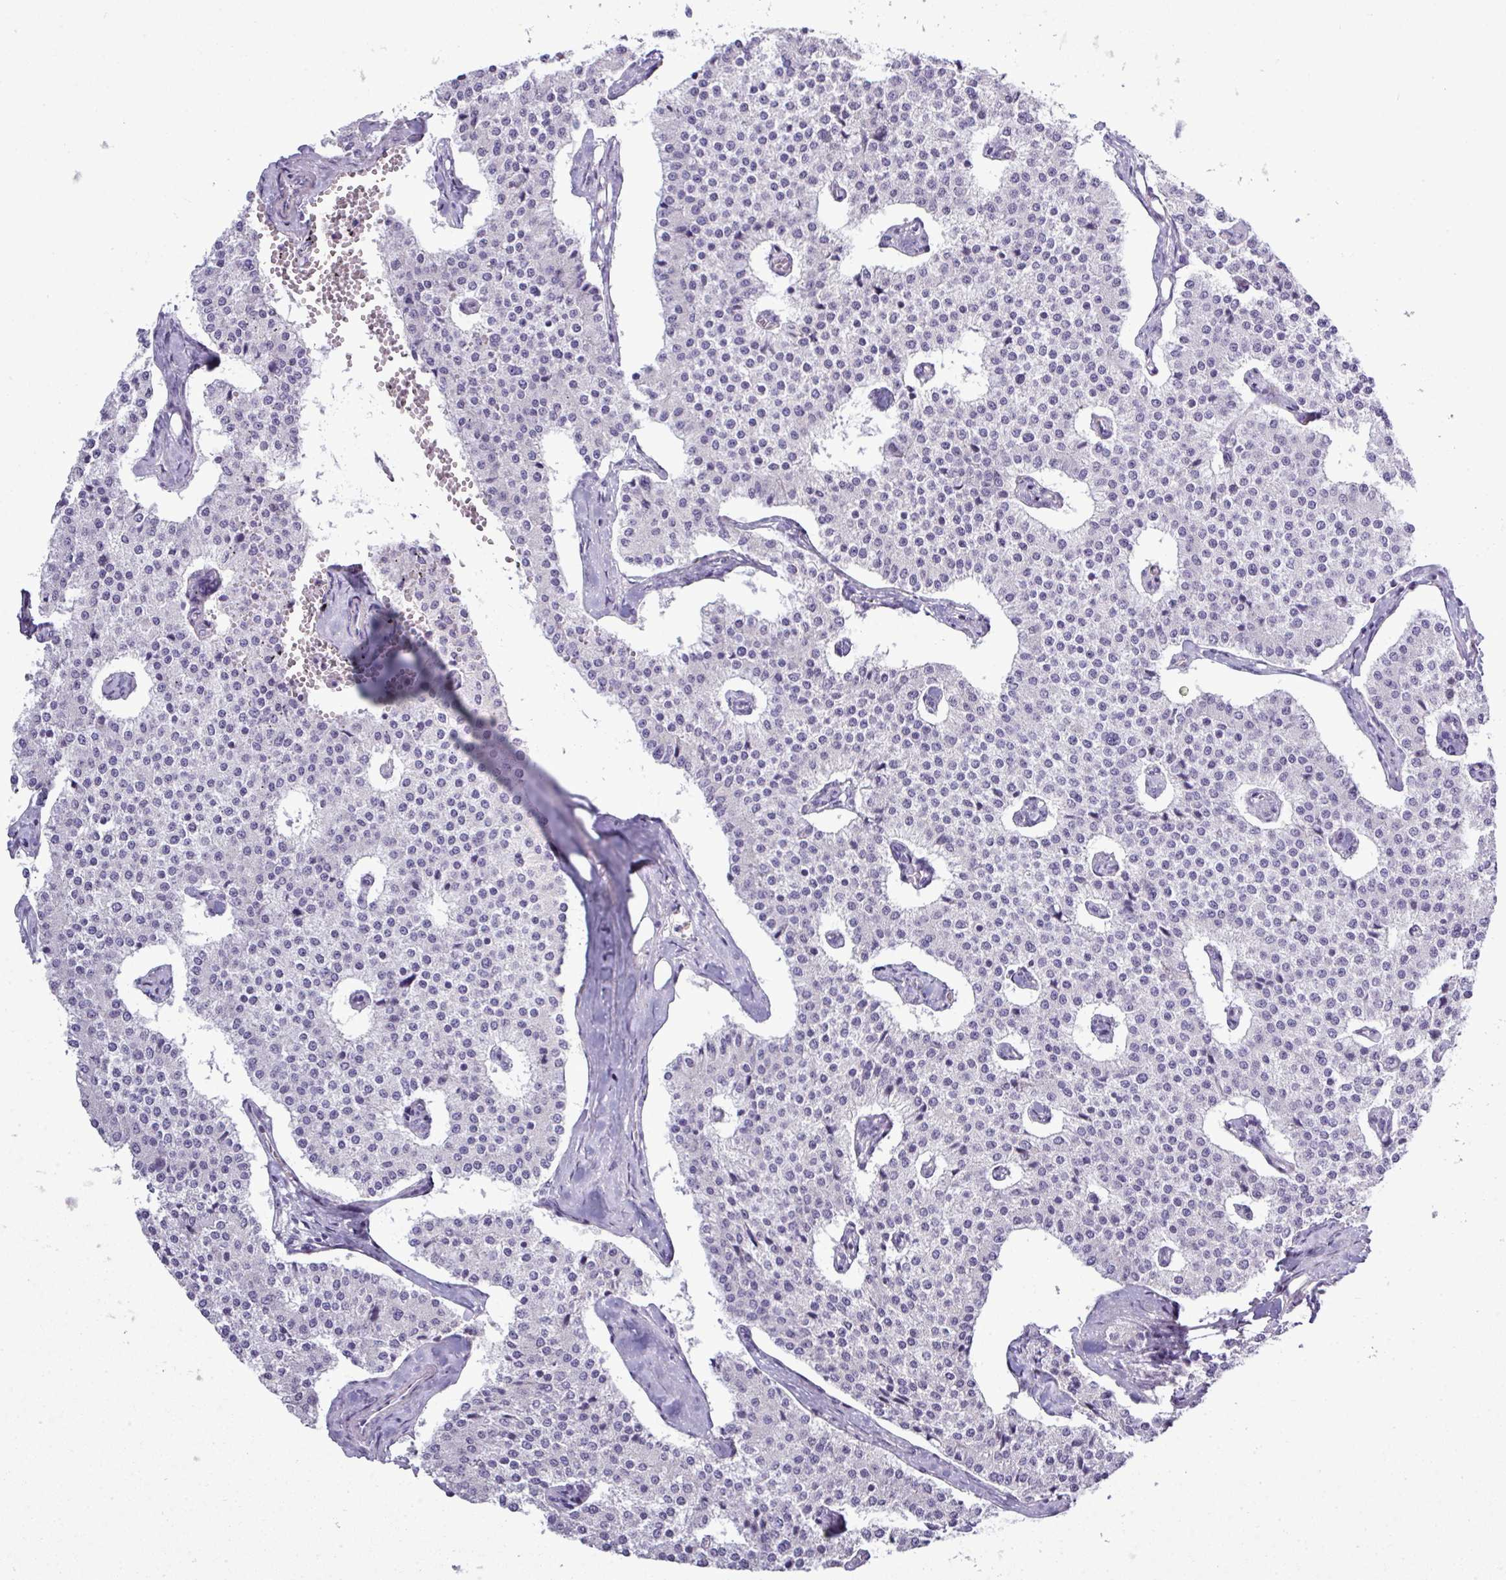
{"staining": {"intensity": "negative", "quantity": "none", "location": "none"}, "tissue": "carcinoid", "cell_type": "Tumor cells", "image_type": "cancer", "snomed": [{"axis": "morphology", "description": "Carcinoid, malignant, NOS"}, {"axis": "topography", "description": "Colon"}], "caption": "IHC micrograph of carcinoid stained for a protein (brown), which reveals no staining in tumor cells. (DAB immunohistochemistry (IHC) with hematoxylin counter stain).", "gene": "STAT5A", "patient": {"sex": "female", "age": 52}}